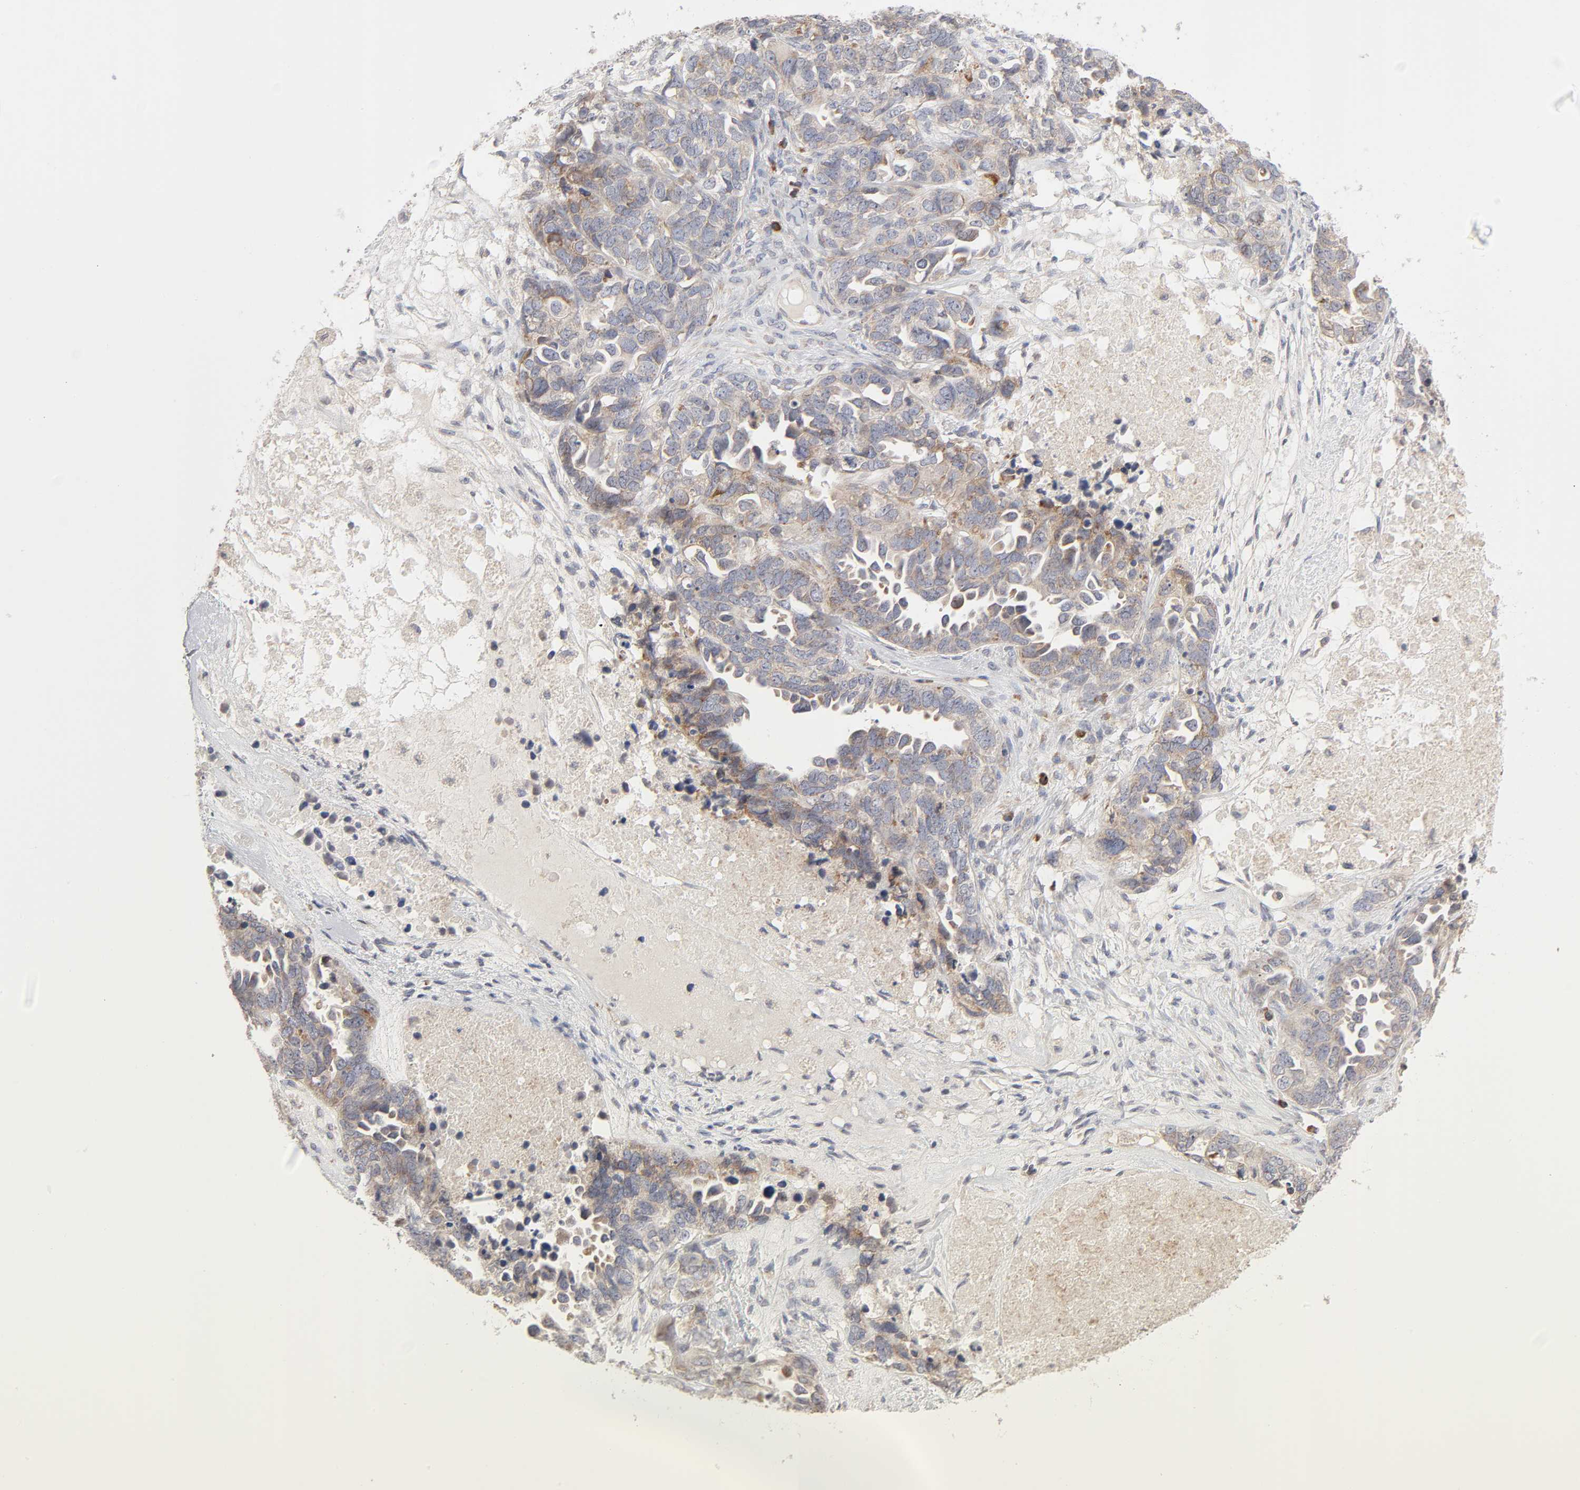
{"staining": {"intensity": "weak", "quantity": ">75%", "location": "cytoplasmic/membranous"}, "tissue": "ovarian cancer", "cell_type": "Tumor cells", "image_type": "cancer", "snomed": [{"axis": "morphology", "description": "Cystadenocarcinoma, serous, NOS"}, {"axis": "topography", "description": "Ovary"}], "caption": "Ovarian serous cystadenocarcinoma tissue shows weak cytoplasmic/membranous expression in about >75% of tumor cells, visualized by immunohistochemistry.", "gene": "IL4R", "patient": {"sex": "female", "age": 82}}